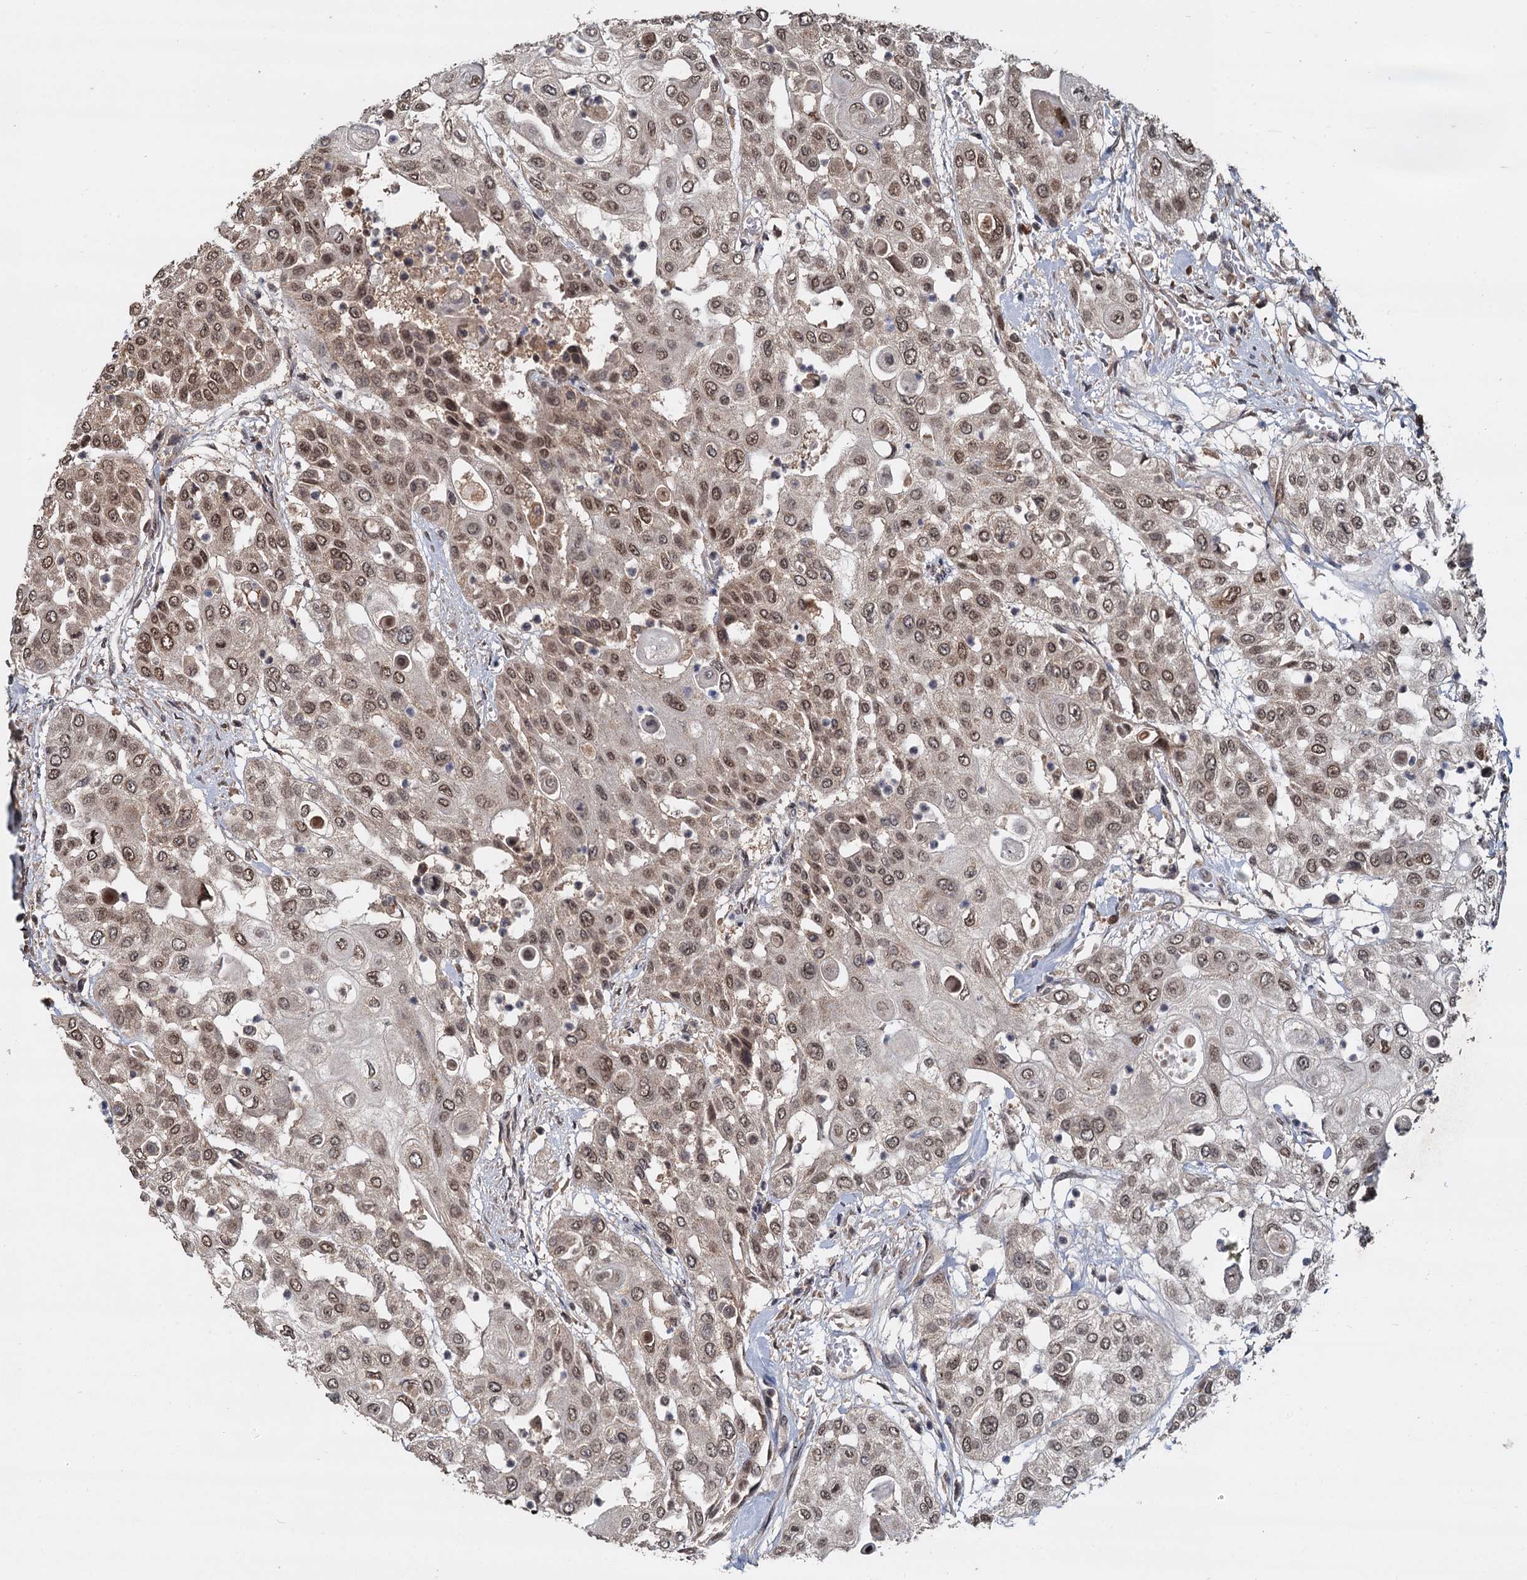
{"staining": {"intensity": "moderate", "quantity": ">75%", "location": "nuclear"}, "tissue": "urothelial cancer", "cell_type": "Tumor cells", "image_type": "cancer", "snomed": [{"axis": "morphology", "description": "Urothelial carcinoma, High grade"}, {"axis": "topography", "description": "Urinary bladder"}], "caption": "Immunohistochemical staining of urothelial cancer reveals medium levels of moderate nuclear expression in about >75% of tumor cells.", "gene": "FAM216B", "patient": {"sex": "female", "age": 79}}